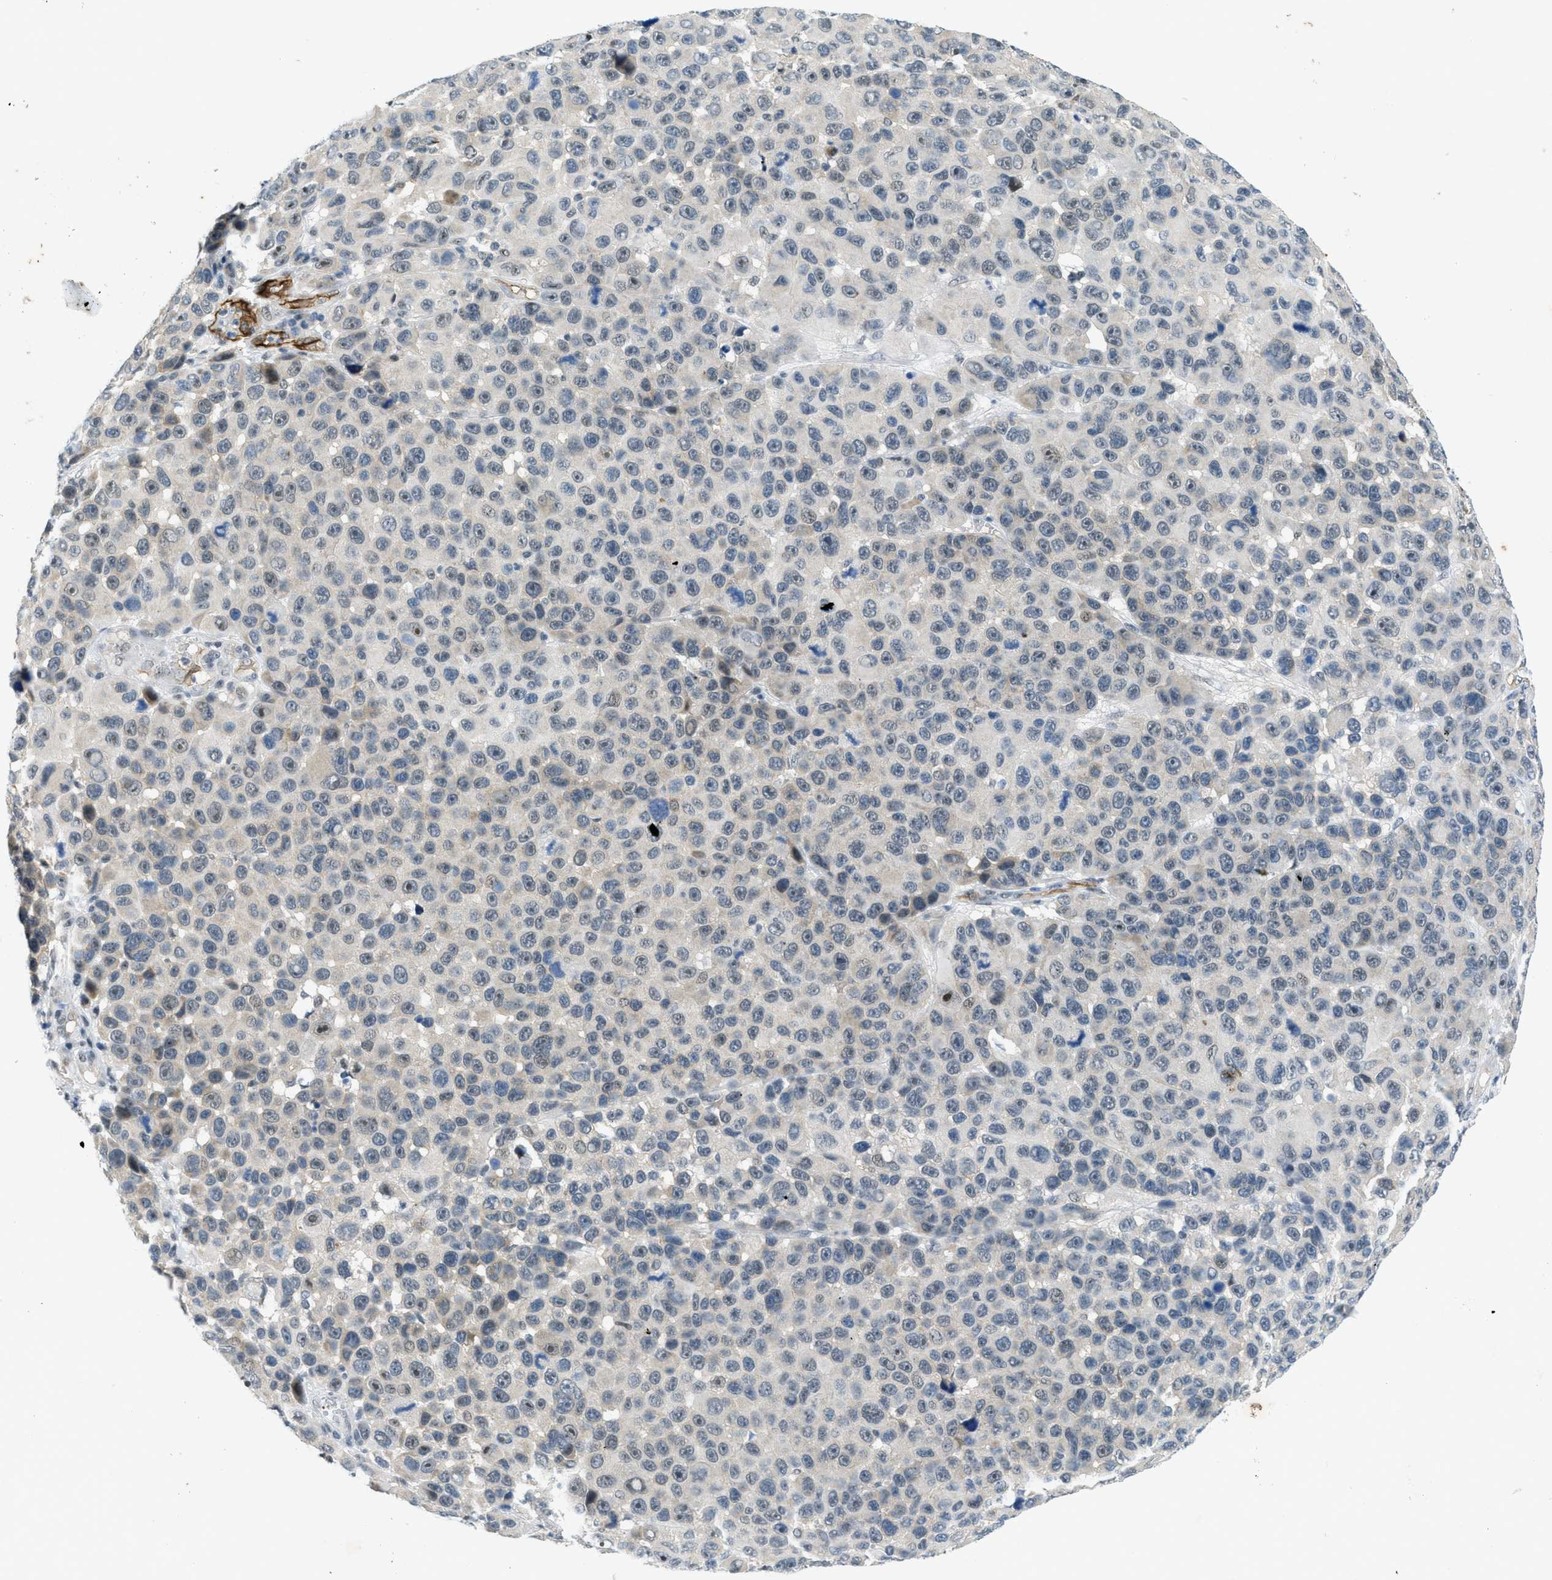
{"staining": {"intensity": "negative", "quantity": "none", "location": "none"}, "tissue": "melanoma", "cell_type": "Tumor cells", "image_type": "cancer", "snomed": [{"axis": "morphology", "description": "Malignant melanoma, NOS"}, {"axis": "topography", "description": "Skin"}], "caption": "Image shows no protein positivity in tumor cells of melanoma tissue.", "gene": "SLCO2A1", "patient": {"sex": "male", "age": 53}}